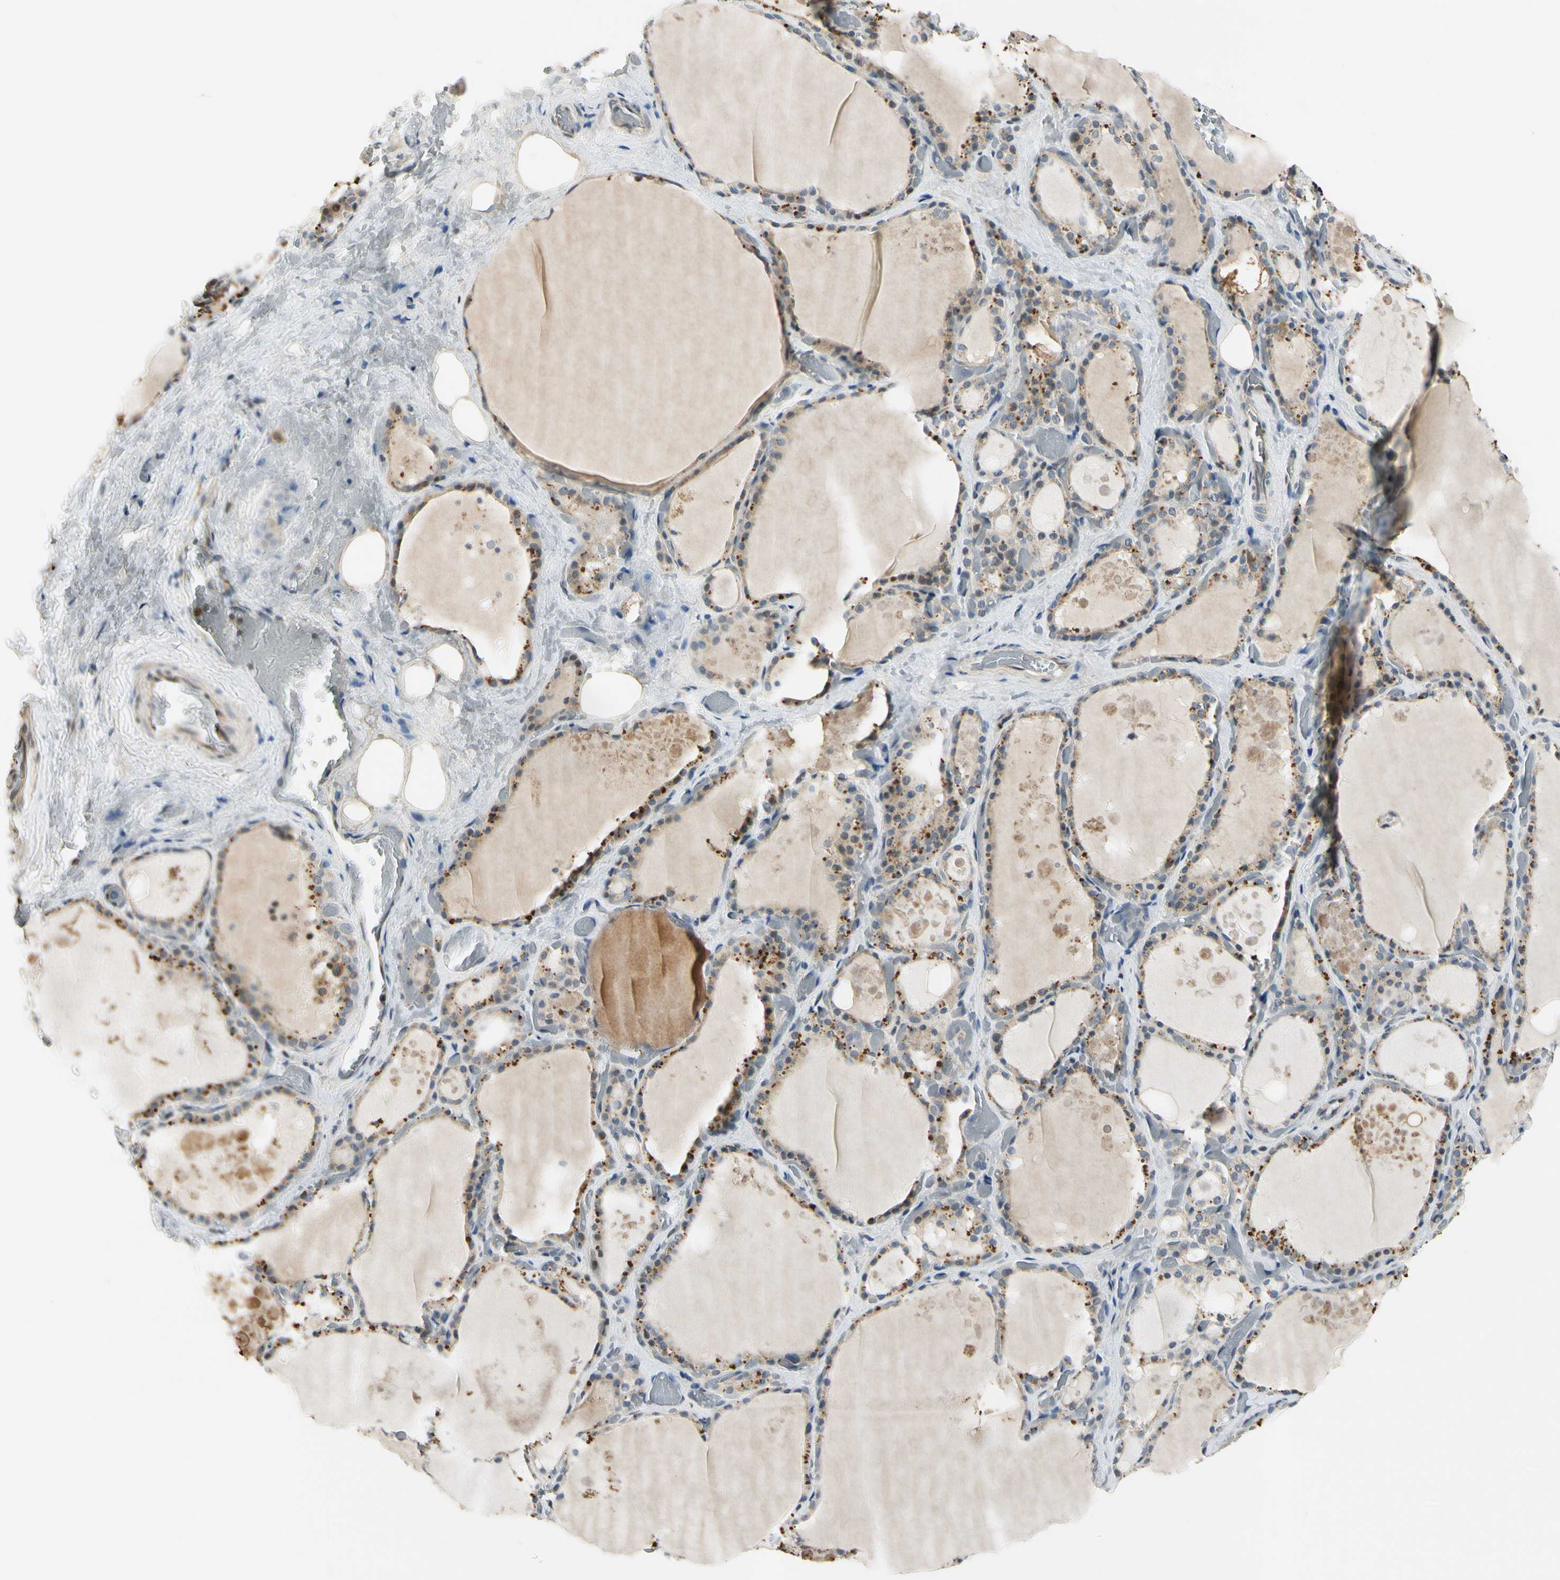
{"staining": {"intensity": "moderate", "quantity": ">75%", "location": "cytoplasmic/membranous"}, "tissue": "thyroid gland", "cell_type": "Glandular cells", "image_type": "normal", "snomed": [{"axis": "morphology", "description": "Normal tissue, NOS"}, {"axis": "topography", "description": "Thyroid gland"}], "caption": "This is an image of IHC staining of benign thyroid gland, which shows moderate expression in the cytoplasmic/membranous of glandular cells.", "gene": "RPS6KB2", "patient": {"sex": "male", "age": 61}}